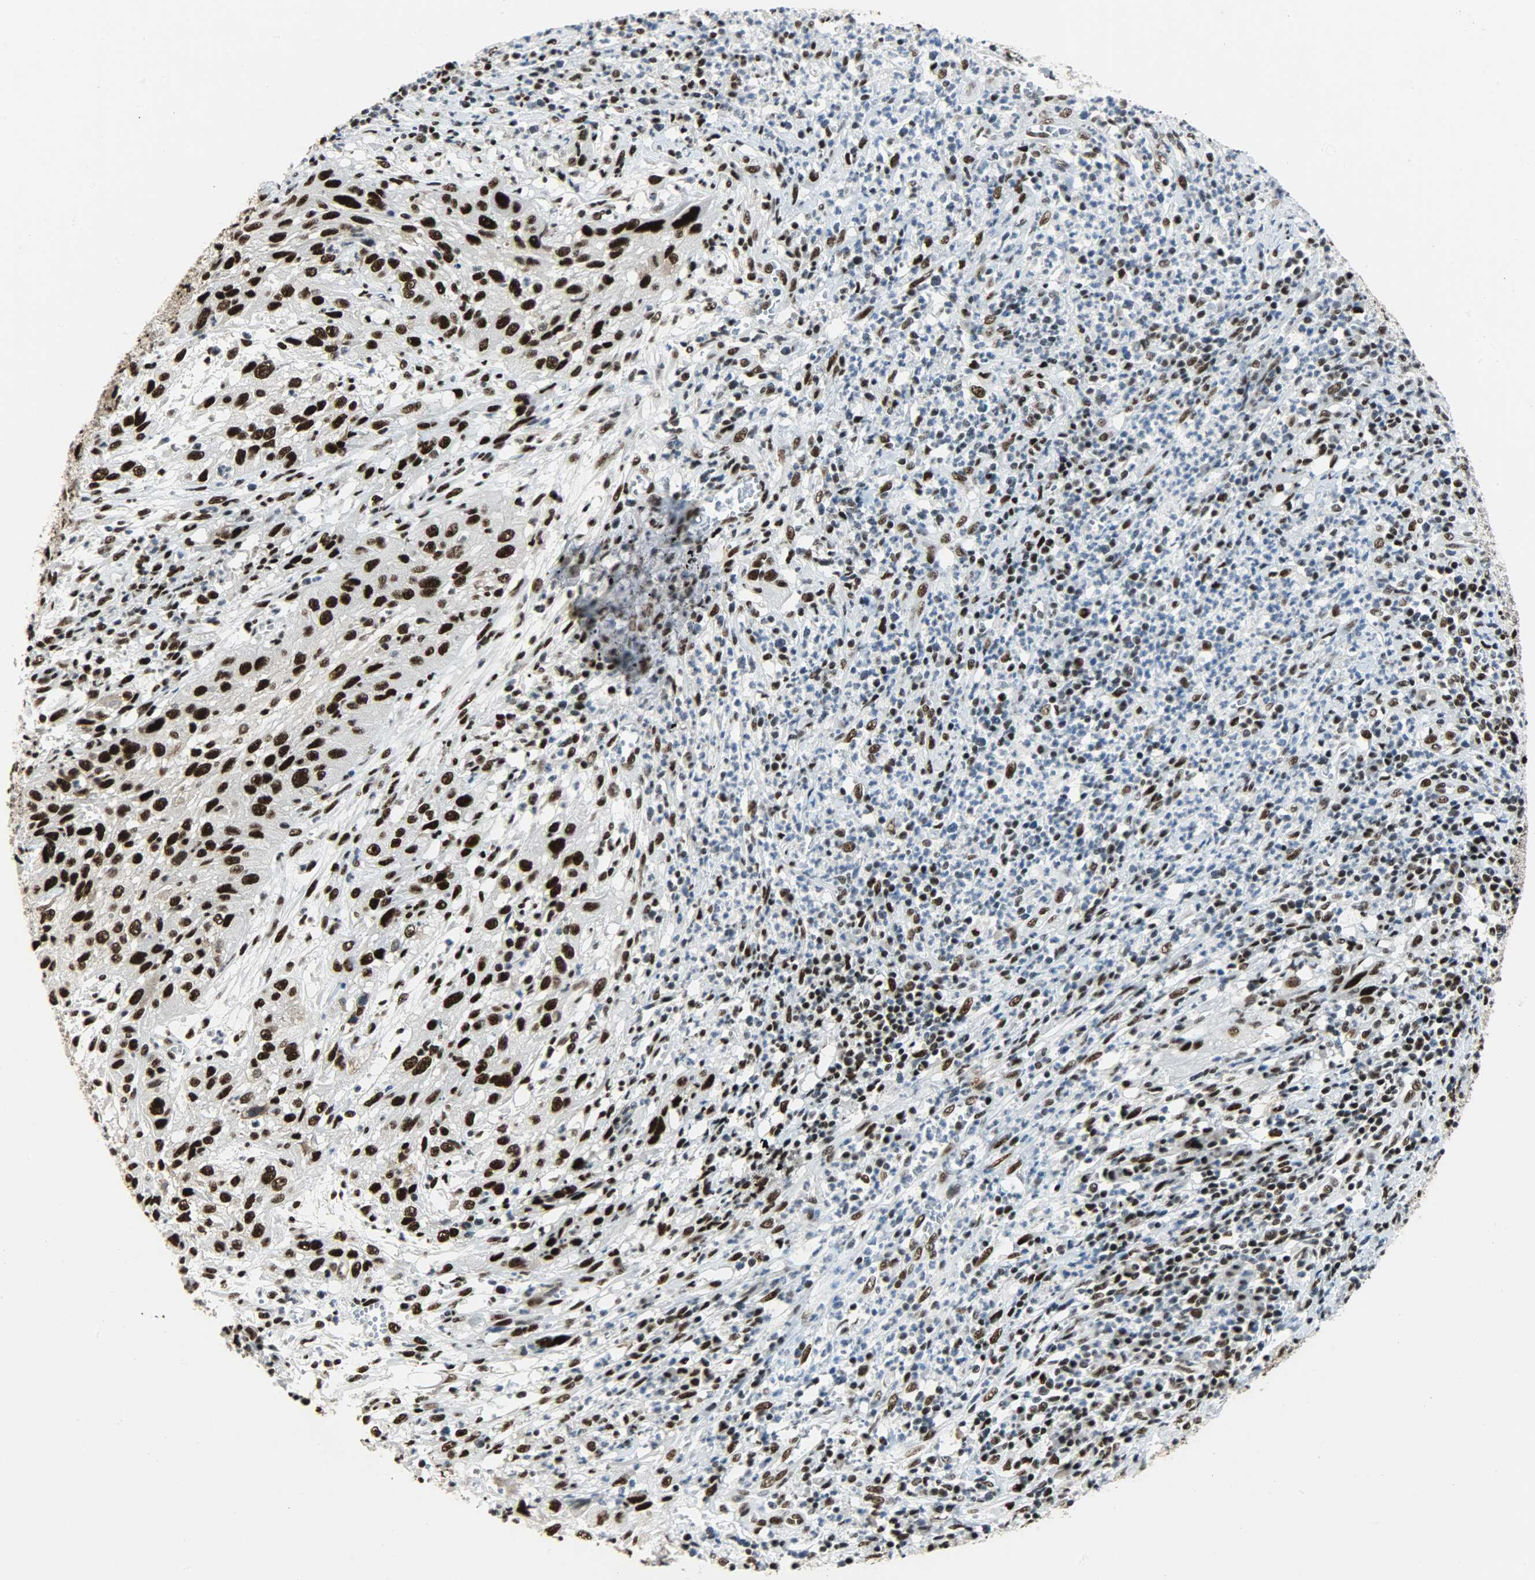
{"staining": {"intensity": "strong", "quantity": ">75%", "location": "nuclear"}, "tissue": "cervical cancer", "cell_type": "Tumor cells", "image_type": "cancer", "snomed": [{"axis": "morphology", "description": "Squamous cell carcinoma, NOS"}, {"axis": "topography", "description": "Cervix"}], "caption": "IHC of squamous cell carcinoma (cervical) exhibits high levels of strong nuclear staining in approximately >75% of tumor cells. (Stains: DAB in brown, nuclei in blue, Microscopy: brightfield microscopy at high magnification).", "gene": "SSB", "patient": {"sex": "female", "age": 32}}